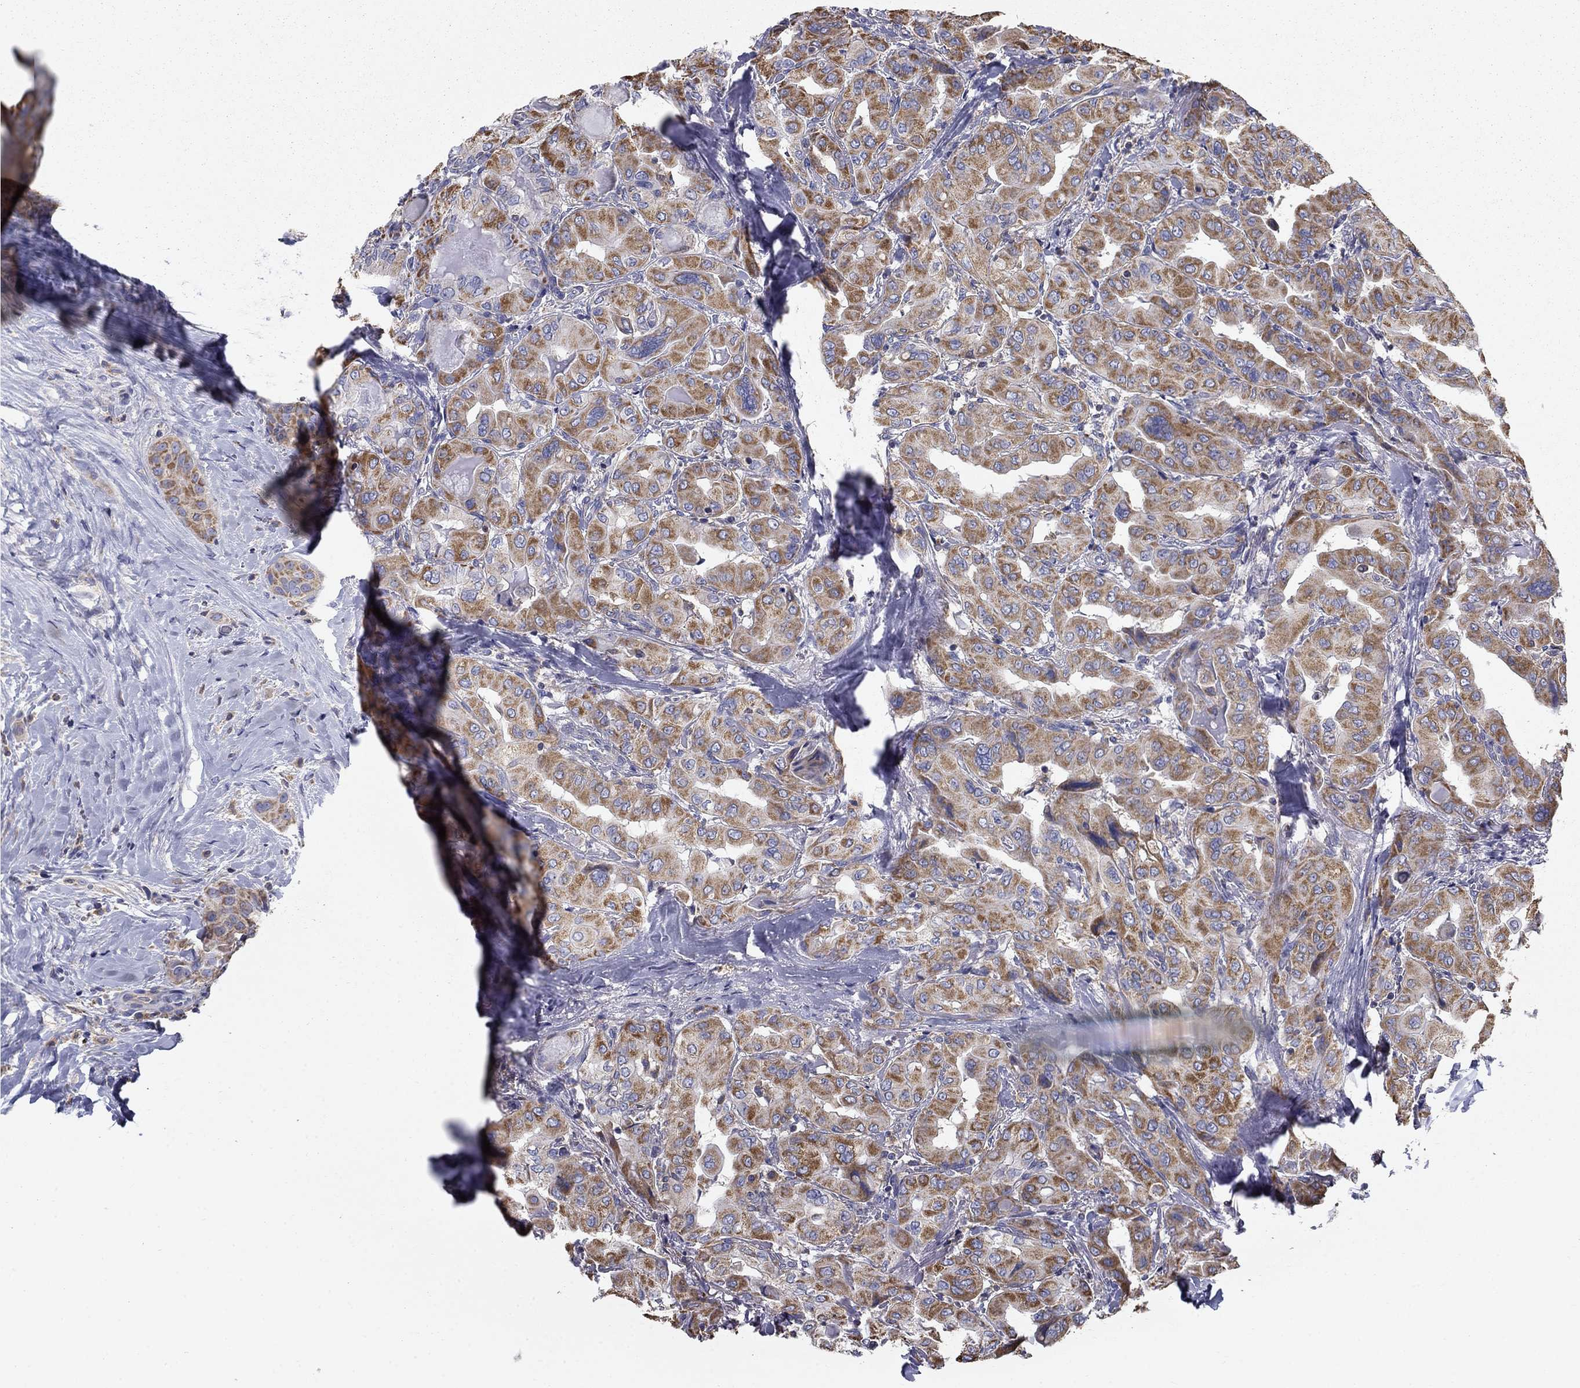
{"staining": {"intensity": "strong", "quantity": ">75%", "location": "cytoplasmic/membranous"}, "tissue": "thyroid cancer", "cell_type": "Tumor cells", "image_type": "cancer", "snomed": [{"axis": "morphology", "description": "Normal tissue, NOS"}, {"axis": "morphology", "description": "Papillary adenocarcinoma, NOS"}, {"axis": "topography", "description": "Thyroid gland"}], "caption": "Immunohistochemical staining of human papillary adenocarcinoma (thyroid) shows high levels of strong cytoplasmic/membranous protein staining in approximately >75% of tumor cells.", "gene": "NME5", "patient": {"sex": "female", "age": 66}}